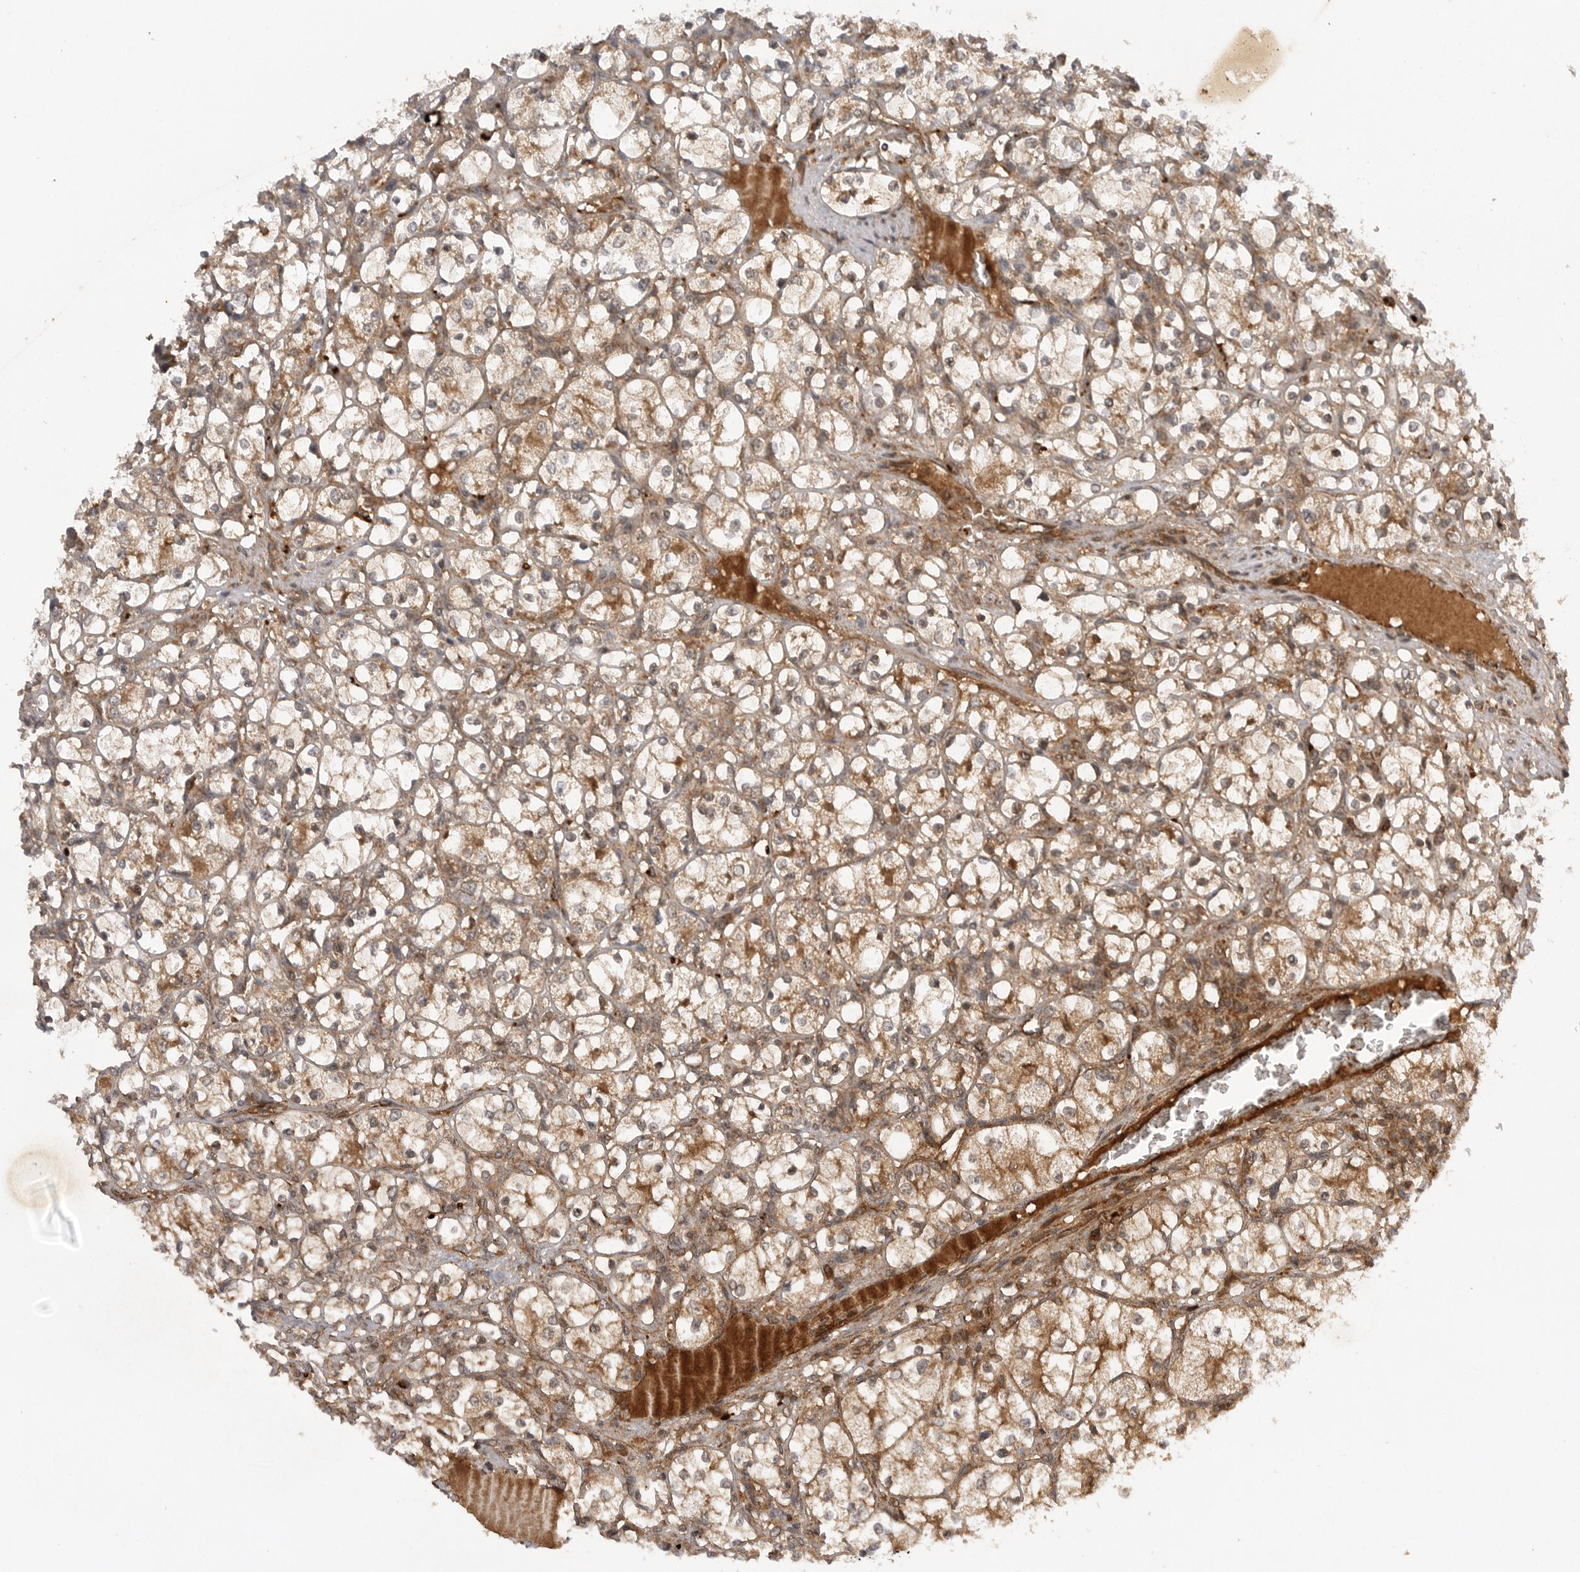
{"staining": {"intensity": "moderate", "quantity": ">75%", "location": "cytoplasmic/membranous"}, "tissue": "renal cancer", "cell_type": "Tumor cells", "image_type": "cancer", "snomed": [{"axis": "morphology", "description": "Adenocarcinoma, NOS"}, {"axis": "topography", "description": "Kidney"}], "caption": "Moderate cytoplasmic/membranous staining is appreciated in about >75% of tumor cells in renal cancer.", "gene": "PRDX4", "patient": {"sex": "female", "age": 69}}